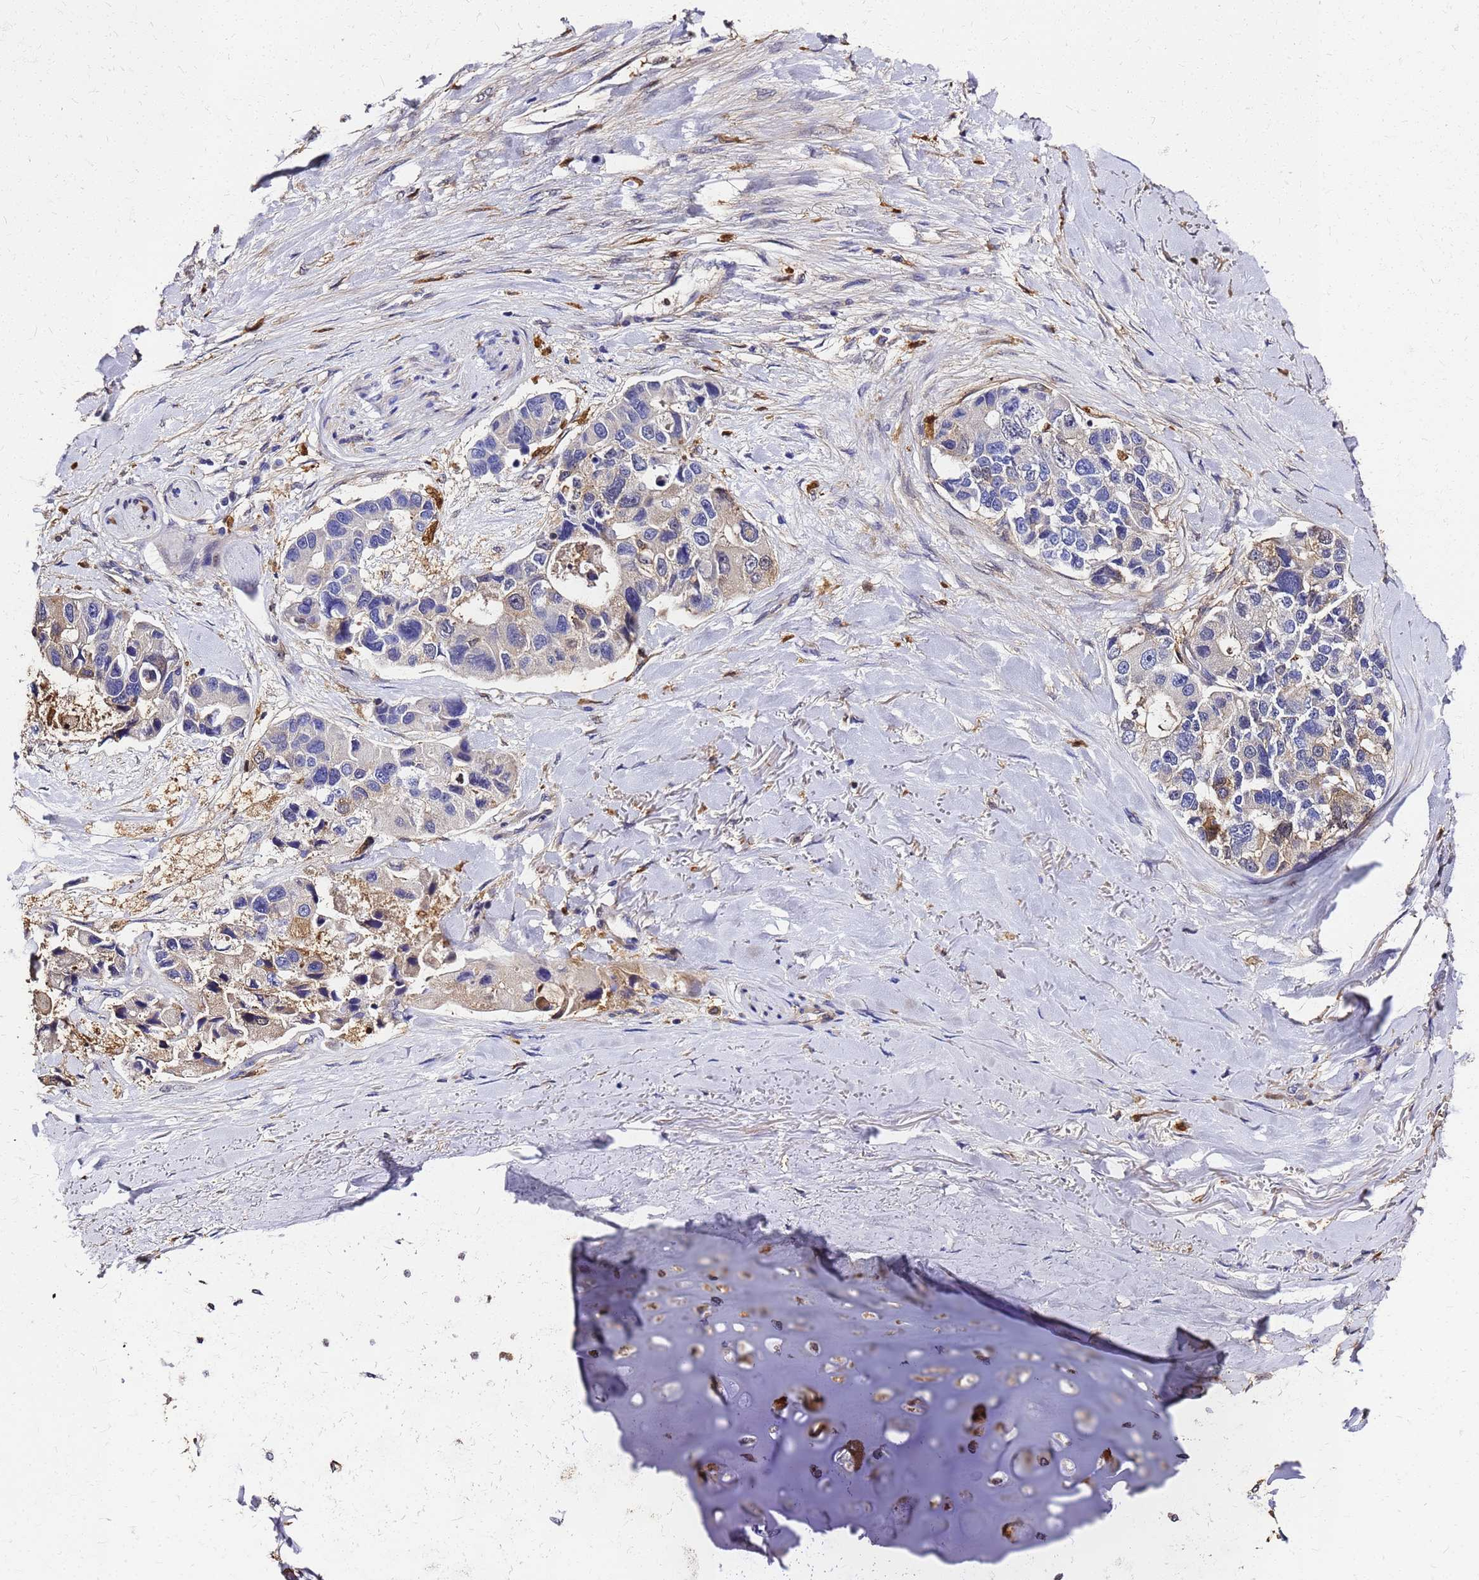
{"staining": {"intensity": "negative", "quantity": "none", "location": "none"}, "tissue": "lung cancer", "cell_type": "Tumor cells", "image_type": "cancer", "snomed": [{"axis": "morphology", "description": "Adenocarcinoma, NOS"}, {"axis": "topography", "description": "Lung"}], "caption": "Photomicrograph shows no significant protein positivity in tumor cells of lung cancer.", "gene": "S100A11", "patient": {"sex": "female", "age": 54}}